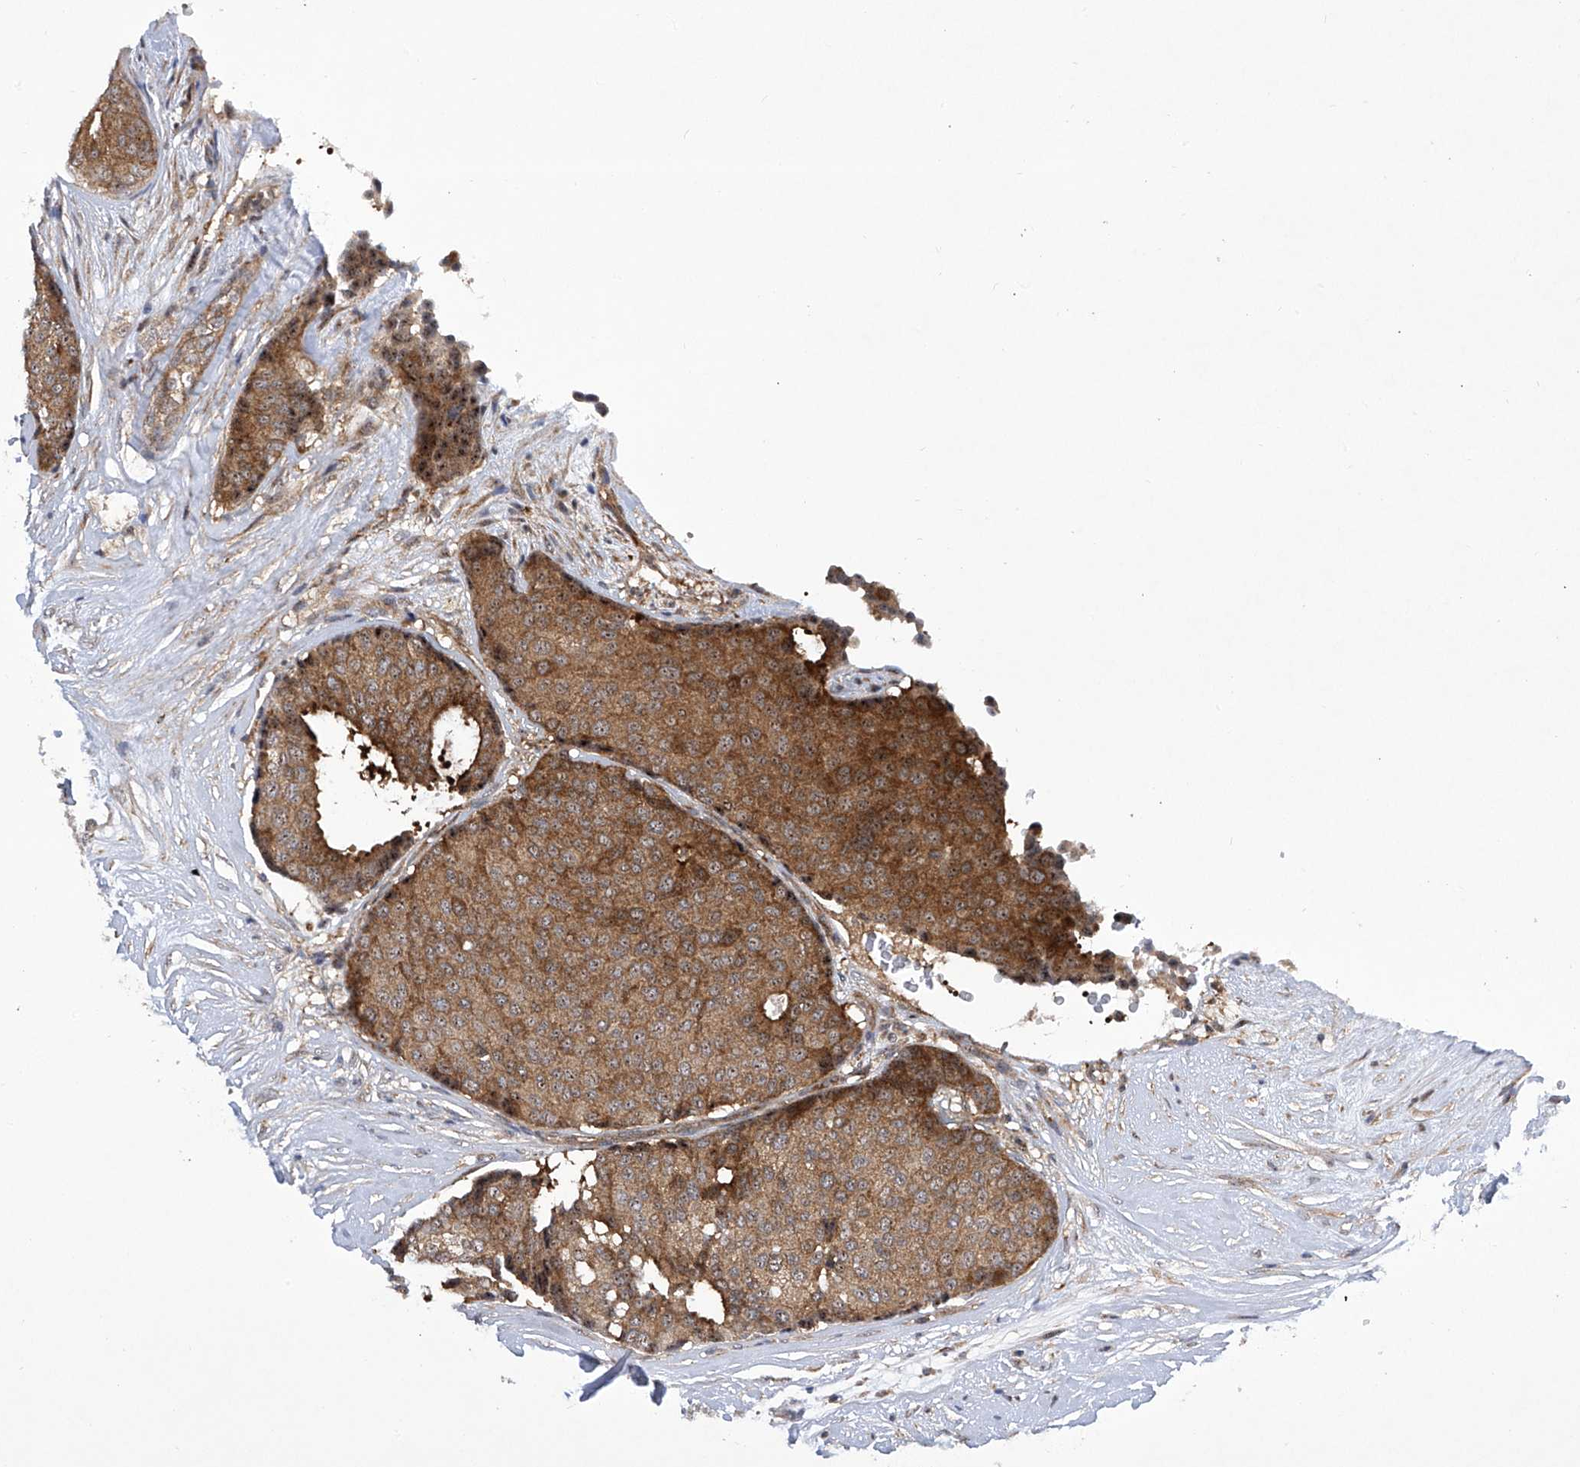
{"staining": {"intensity": "strong", "quantity": "25%-75%", "location": "cytoplasmic/membranous,nuclear"}, "tissue": "breast cancer", "cell_type": "Tumor cells", "image_type": "cancer", "snomed": [{"axis": "morphology", "description": "Duct carcinoma"}, {"axis": "topography", "description": "Breast"}], "caption": "This is a histology image of immunohistochemistry (IHC) staining of breast intraductal carcinoma, which shows strong positivity in the cytoplasmic/membranous and nuclear of tumor cells.", "gene": "CISH", "patient": {"sex": "female", "age": 75}}